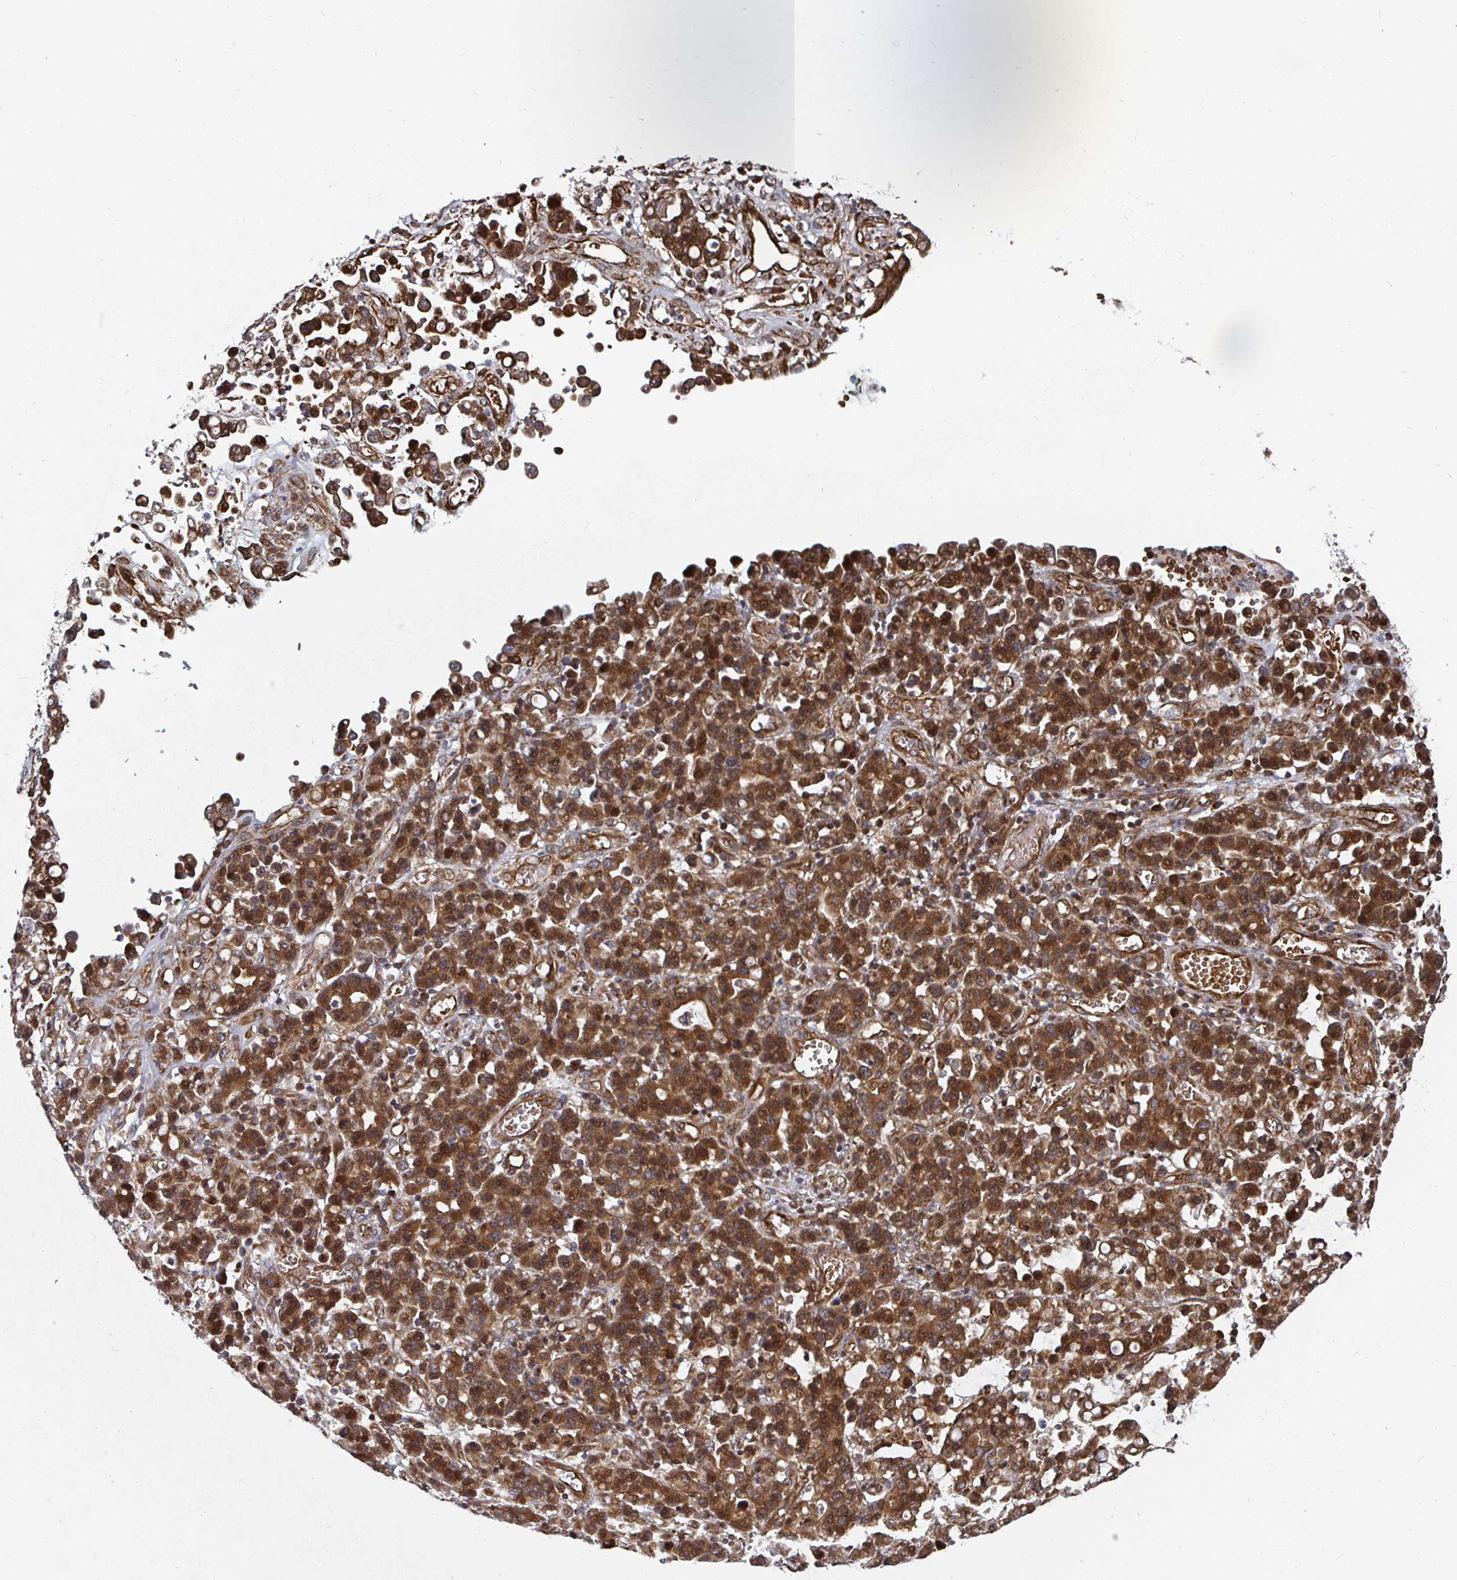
{"staining": {"intensity": "moderate", "quantity": ">75%", "location": "cytoplasmic/membranous,nuclear"}, "tissue": "stomach cancer", "cell_type": "Tumor cells", "image_type": "cancer", "snomed": [{"axis": "morphology", "description": "Adenocarcinoma, NOS"}, {"axis": "topography", "description": "Stomach, upper"}], "caption": "A brown stain highlights moderate cytoplasmic/membranous and nuclear positivity of a protein in stomach adenocarcinoma tumor cells.", "gene": "TBKBP1", "patient": {"sex": "male", "age": 69}}